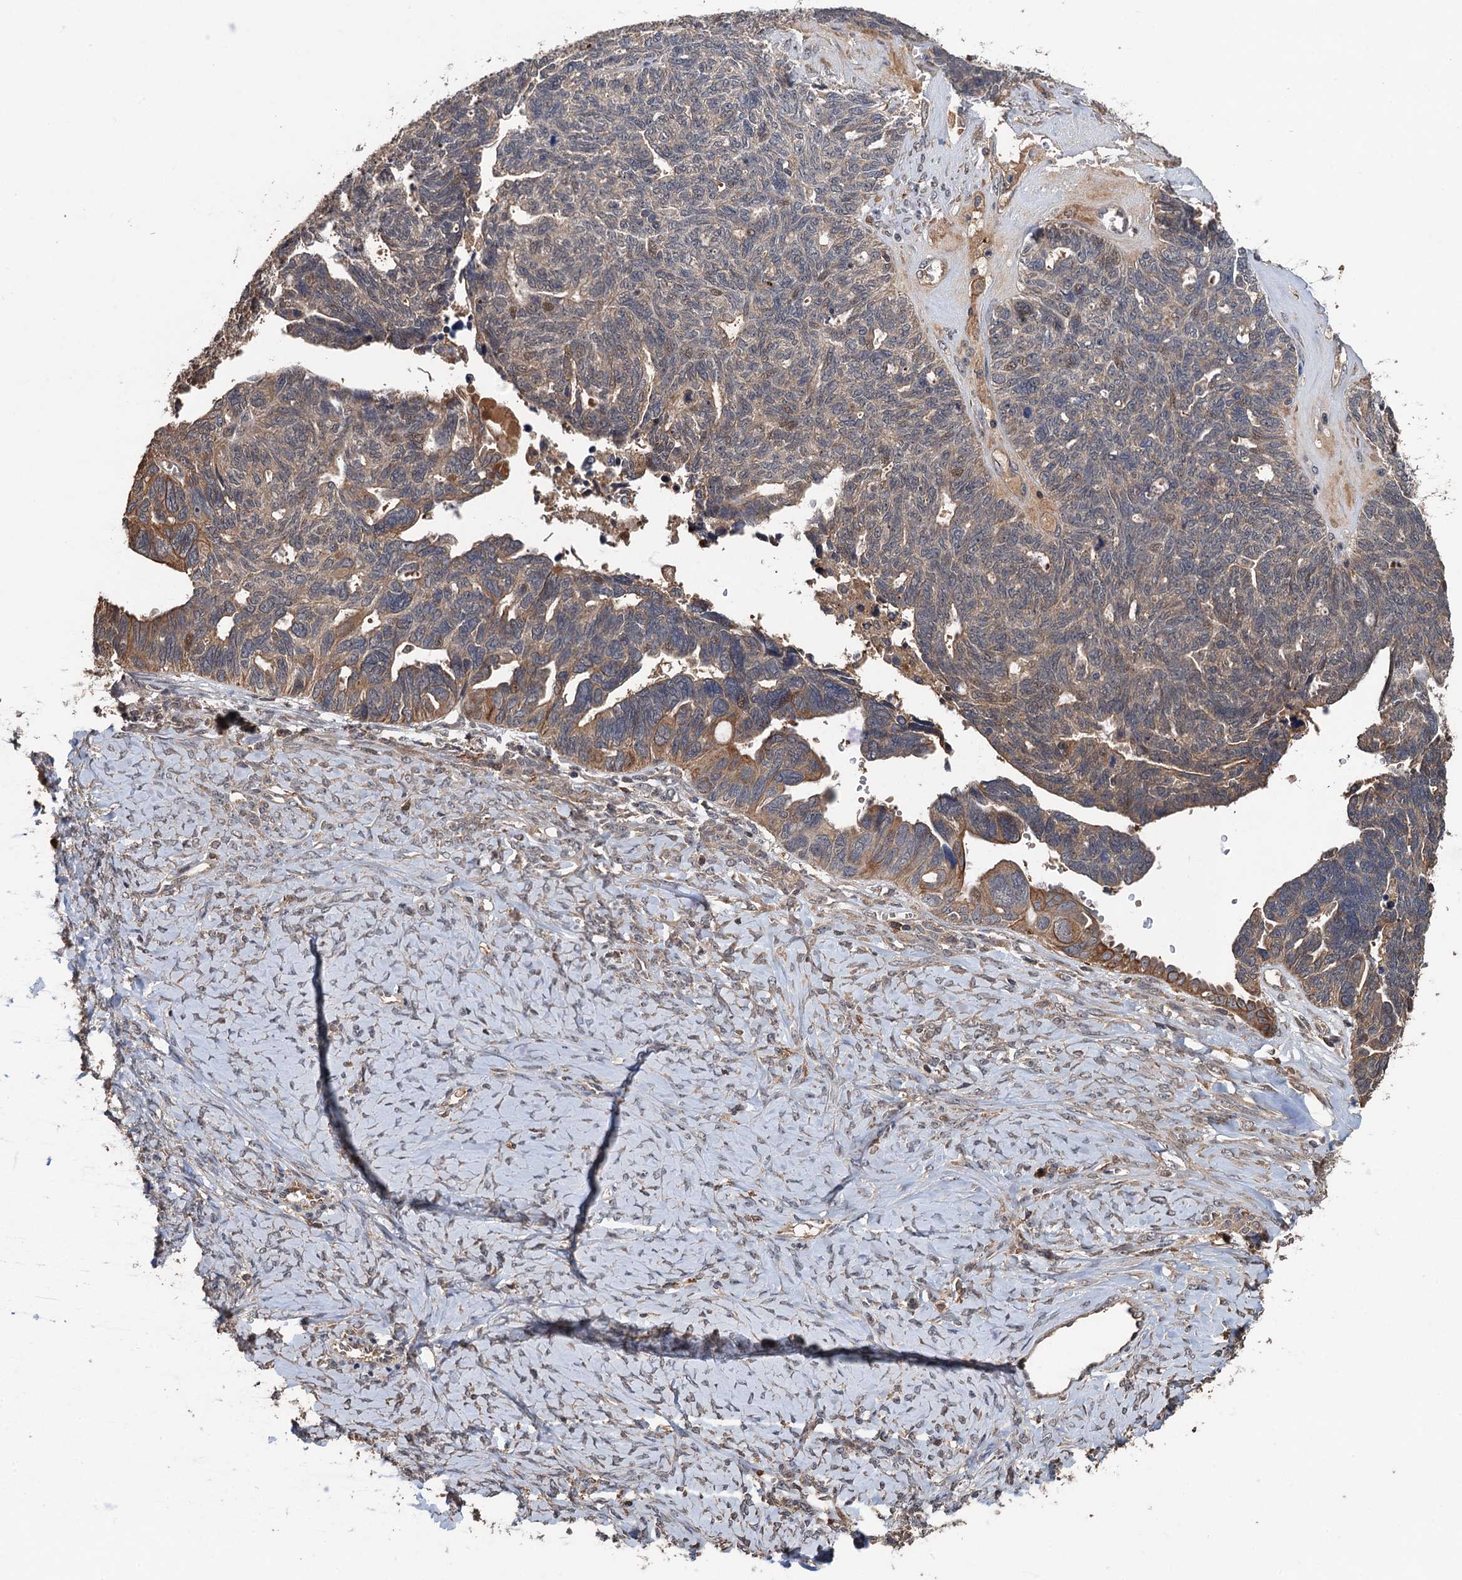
{"staining": {"intensity": "moderate", "quantity": "25%-75%", "location": "cytoplasmic/membranous,nuclear"}, "tissue": "ovarian cancer", "cell_type": "Tumor cells", "image_type": "cancer", "snomed": [{"axis": "morphology", "description": "Cystadenocarcinoma, serous, NOS"}, {"axis": "topography", "description": "Ovary"}], "caption": "A brown stain shows moderate cytoplasmic/membranous and nuclear positivity of a protein in ovarian serous cystadenocarcinoma tumor cells.", "gene": "ZNF438", "patient": {"sex": "female", "age": 79}}